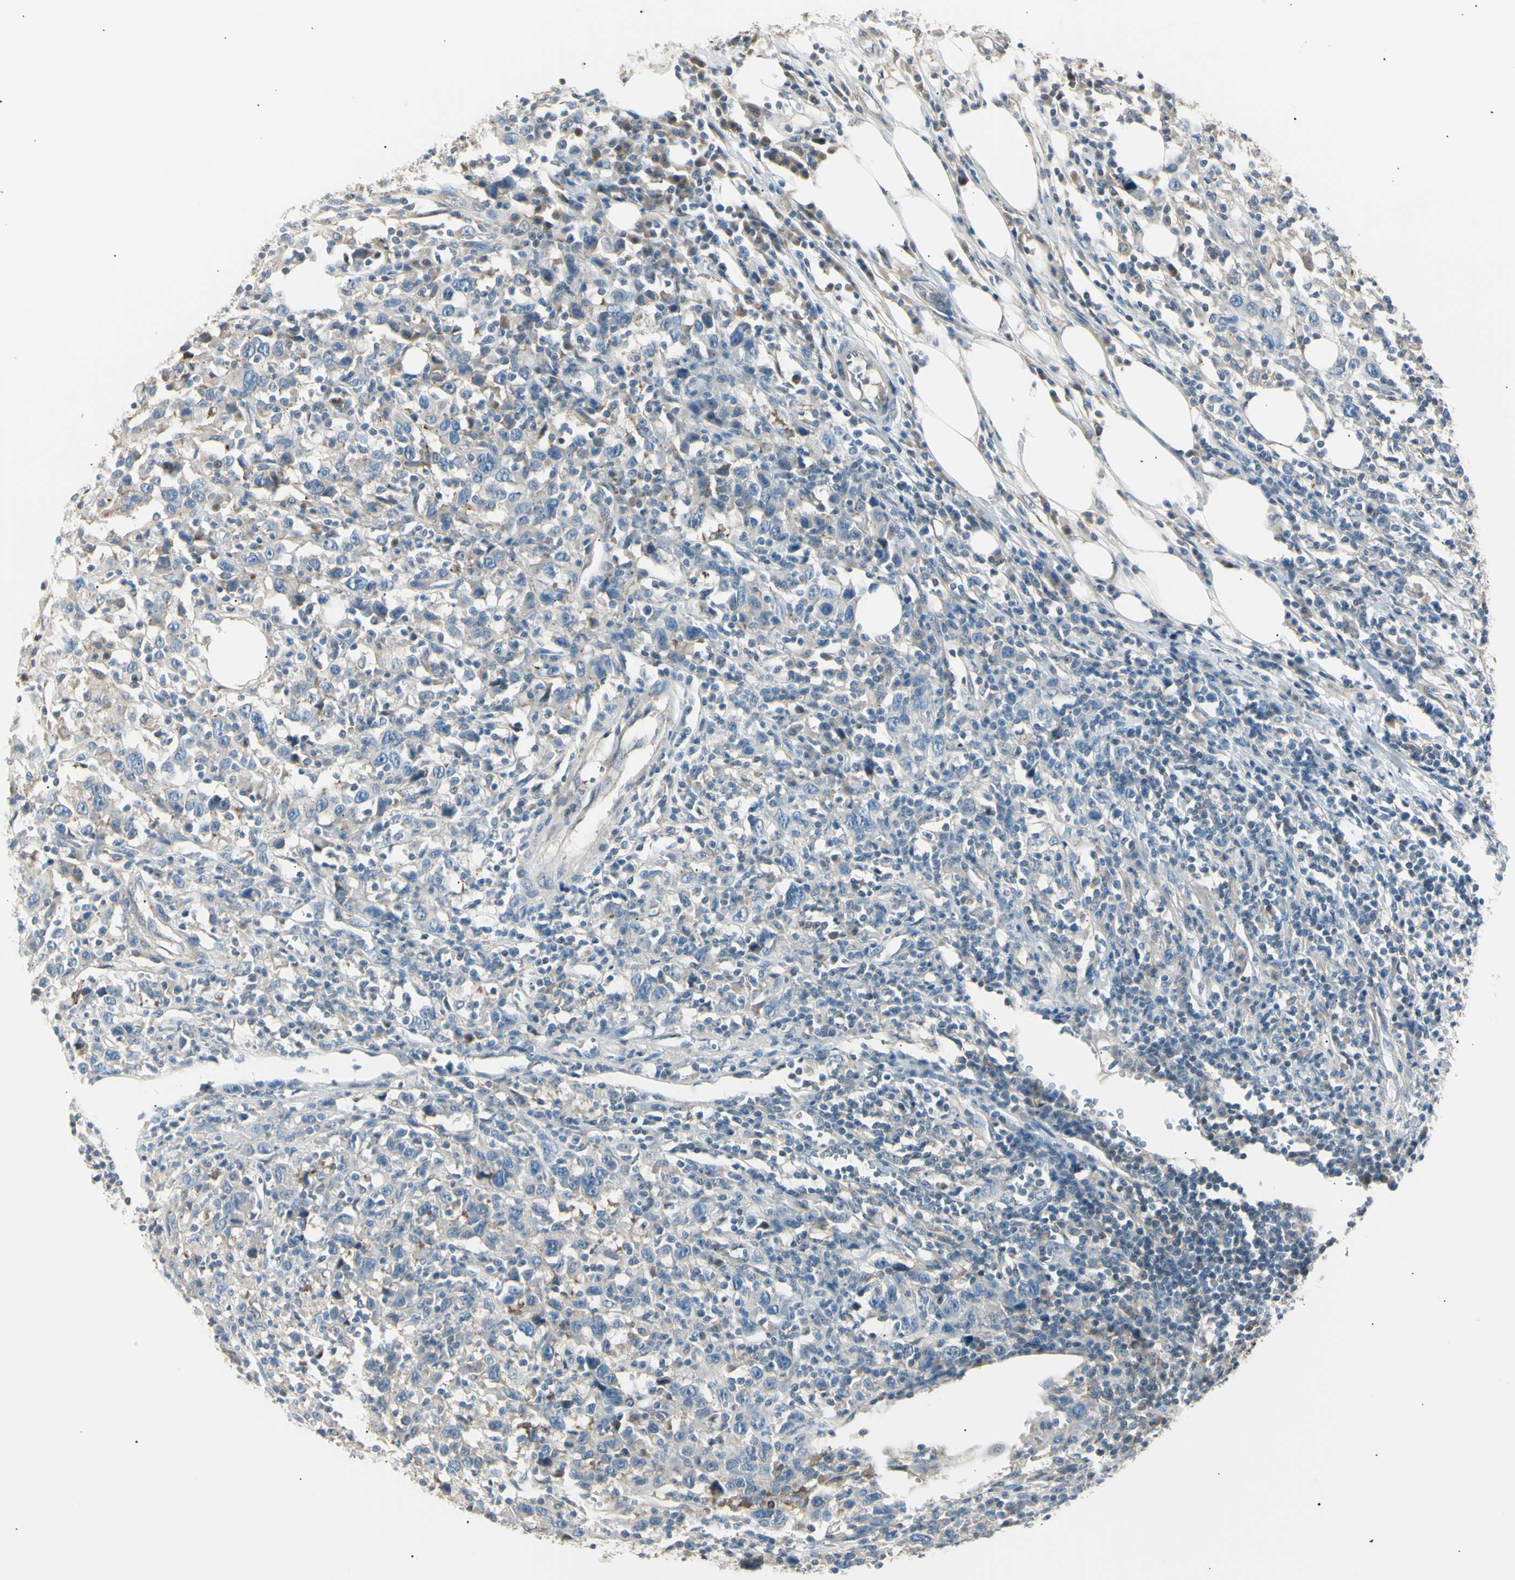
{"staining": {"intensity": "weak", "quantity": "<25%", "location": "cytoplasmic/membranous"}, "tissue": "urothelial cancer", "cell_type": "Tumor cells", "image_type": "cancer", "snomed": [{"axis": "morphology", "description": "Urothelial carcinoma, High grade"}, {"axis": "topography", "description": "Urinary bladder"}], "caption": "An image of high-grade urothelial carcinoma stained for a protein displays no brown staining in tumor cells. (DAB (3,3'-diaminobenzidine) immunohistochemistry (IHC), high magnification).", "gene": "LHPP", "patient": {"sex": "male", "age": 61}}